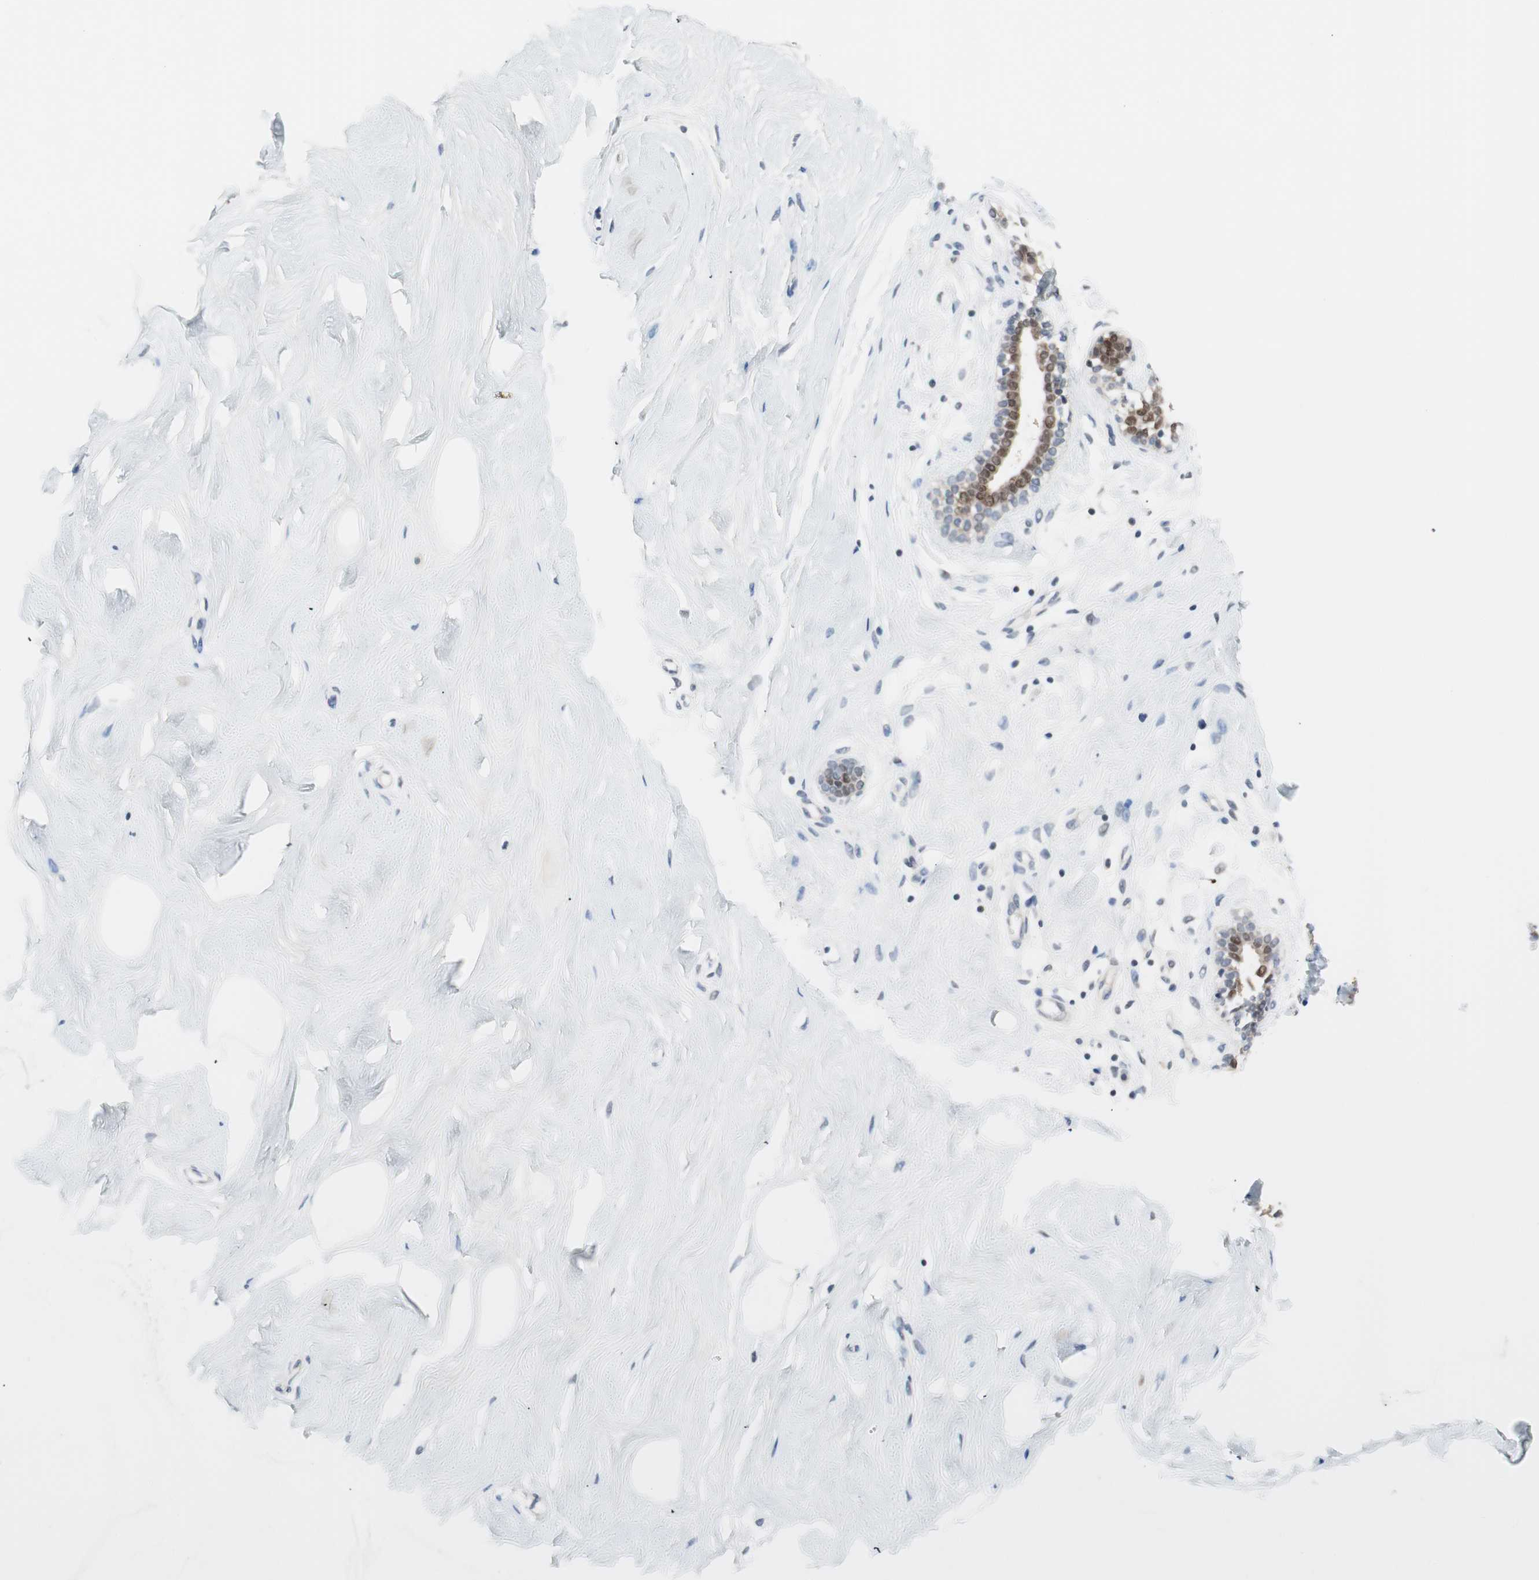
{"staining": {"intensity": "negative", "quantity": "none", "location": "none"}, "tissue": "breast", "cell_type": "Adipocytes", "image_type": "normal", "snomed": [{"axis": "morphology", "description": "Normal tissue, NOS"}, {"axis": "topography", "description": "Breast"}], "caption": "DAB (3,3'-diaminobenzidine) immunohistochemical staining of benign human breast shows no significant positivity in adipocytes.", "gene": "GRHL1", "patient": {"sex": "female", "age": 23}}